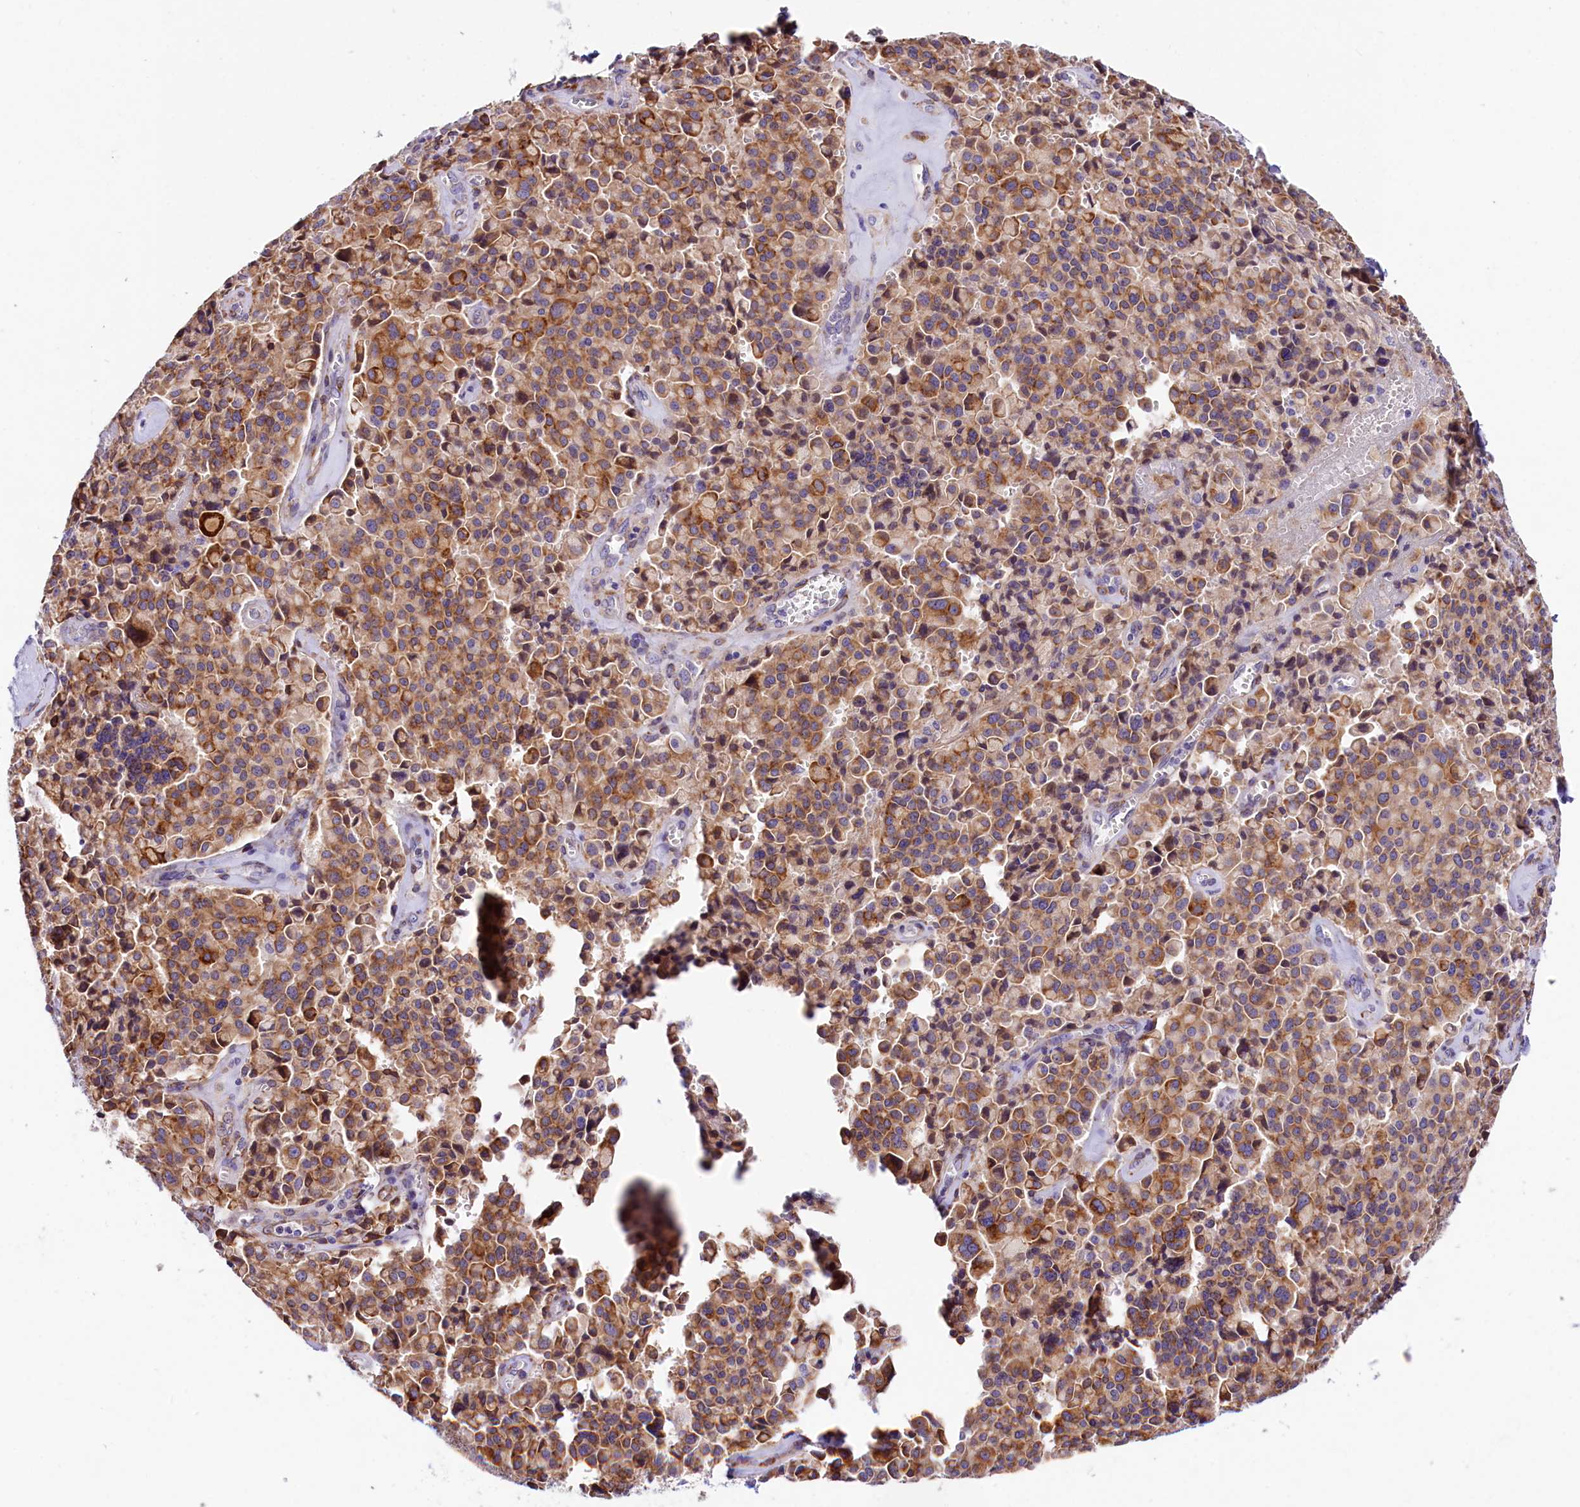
{"staining": {"intensity": "moderate", "quantity": ">75%", "location": "cytoplasmic/membranous"}, "tissue": "pancreatic cancer", "cell_type": "Tumor cells", "image_type": "cancer", "snomed": [{"axis": "morphology", "description": "Adenocarcinoma, NOS"}, {"axis": "topography", "description": "Pancreas"}], "caption": "High-power microscopy captured an immunohistochemistry micrograph of pancreatic cancer (adenocarcinoma), revealing moderate cytoplasmic/membranous expression in approximately >75% of tumor cells.", "gene": "ITGA1", "patient": {"sex": "male", "age": 65}}